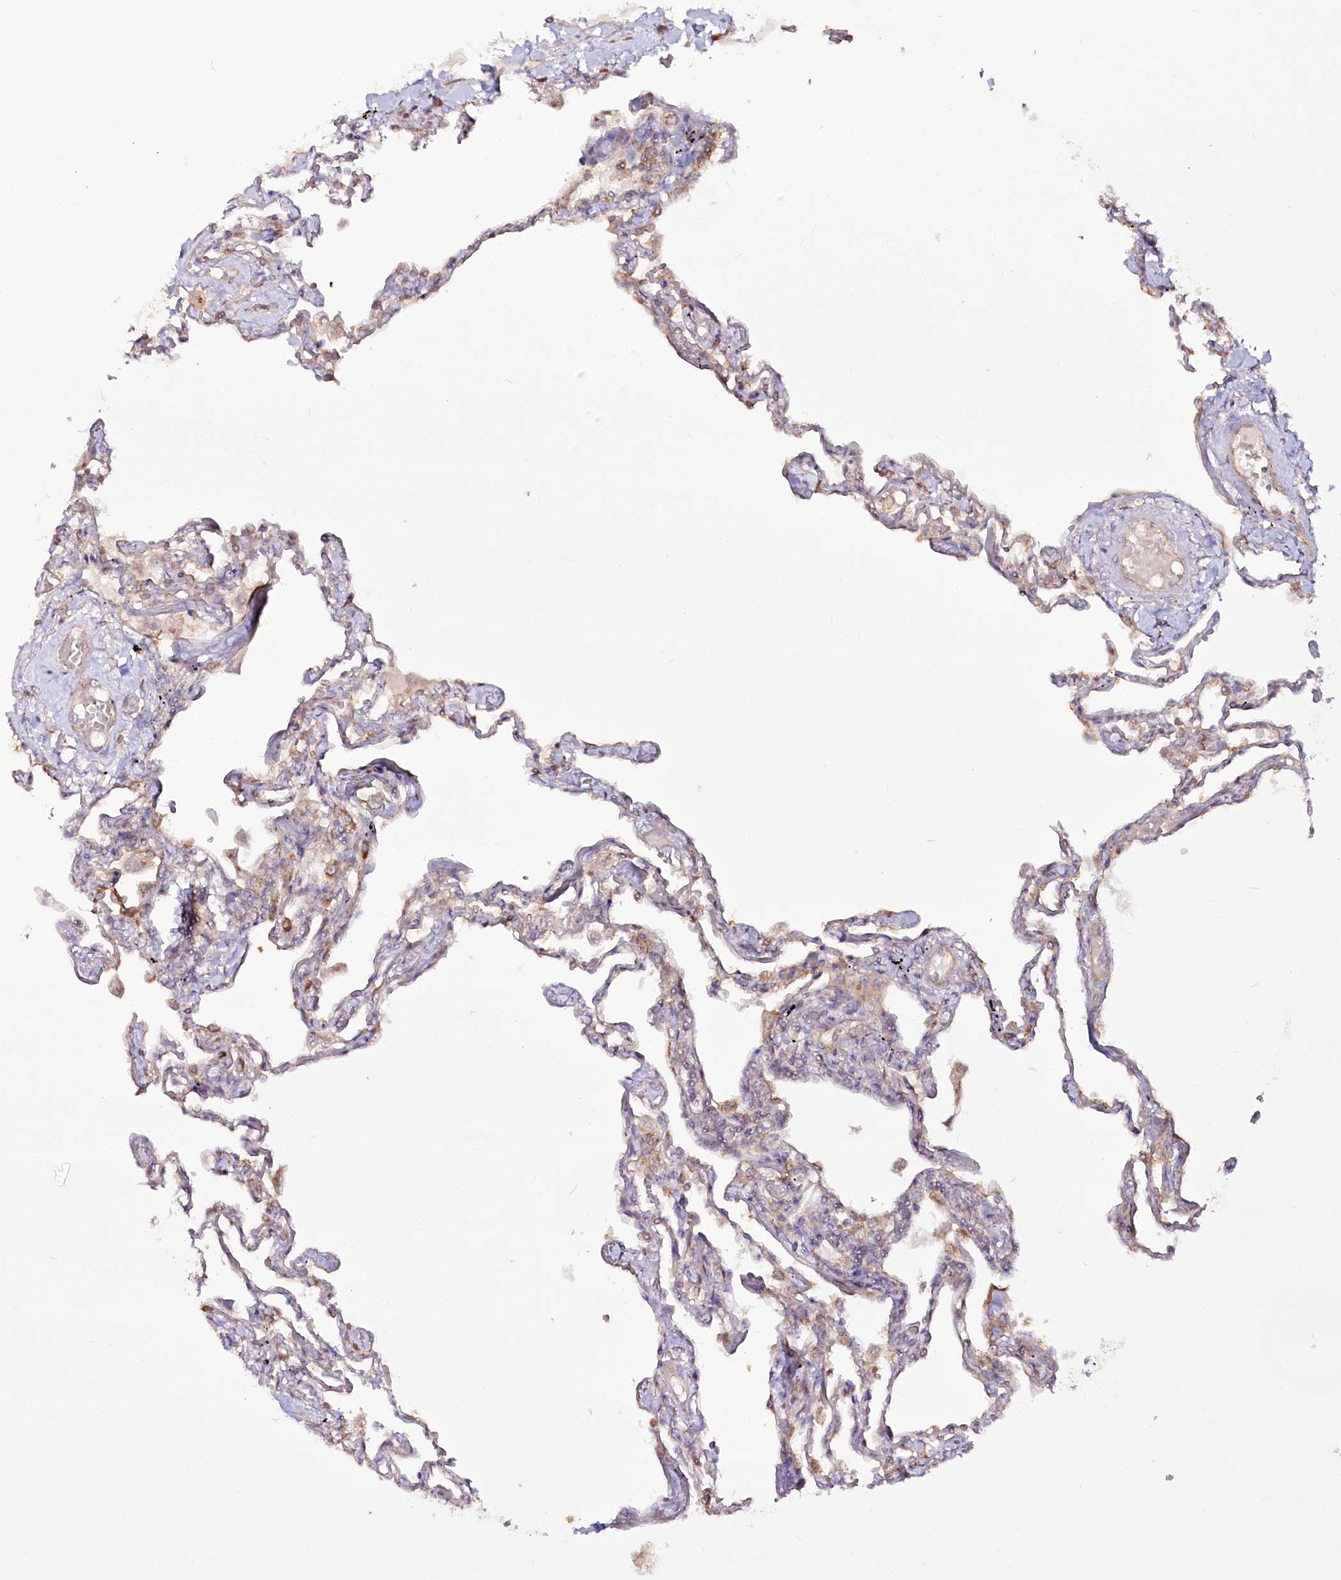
{"staining": {"intensity": "moderate", "quantity": "25%-75%", "location": "cytoplasmic/membranous"}, "tissue": "lung", "cell_type": "Alveolar cells", "image_type": "normal", "snomed": [{"axis": "morphology", "description": "Normal tissue, NOS"}, {"axis": "topography", "description": "Lung"}], "caption": "Brown immunohistochemical staining in unremarkable human lung reveals moderate cytoplasmic/membranous staining in about 25%-75% of alveolar cells.", "gene": "REXO2", "patient": {"sex": "female", "age": 67}}